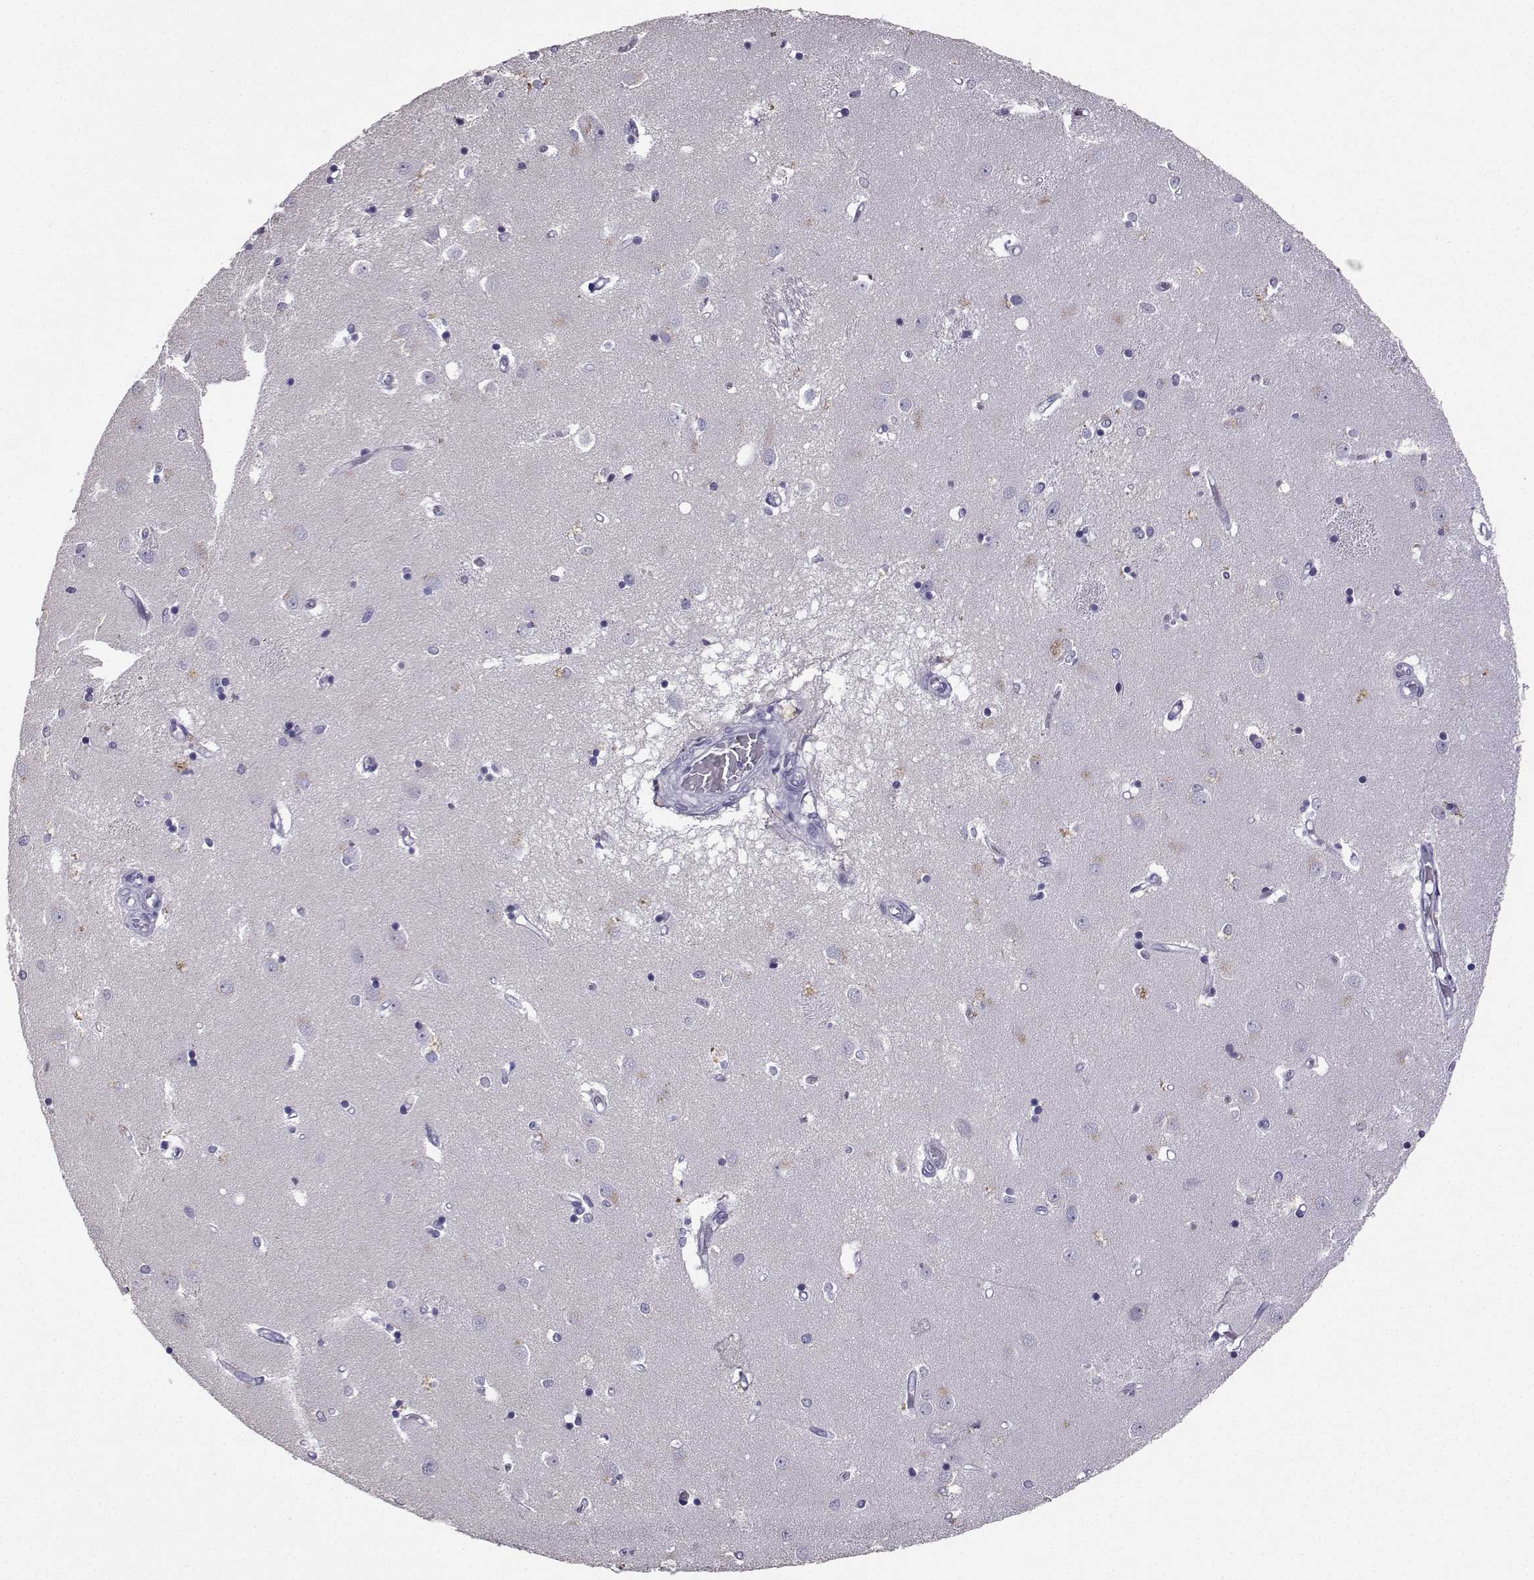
{"staining": {"intensity": "negative", "quantity": "none", "location": "none"}, "tissue": "caudate", "cell_type": "Glial cells", "image_type": "normal", "snomed": [{"axis": "morphology", "description": "Normal tissue, NOS"}, {"axis": "topography", "description": "Lateral ventricle wall"}], "caption": "A high-resolution micrograph shows immunohistochemistry staining of benign caudate, which displays no significant expression in glial cells.", "gene": "TBR1", "patient": {"sex": "male", "age": 54}}